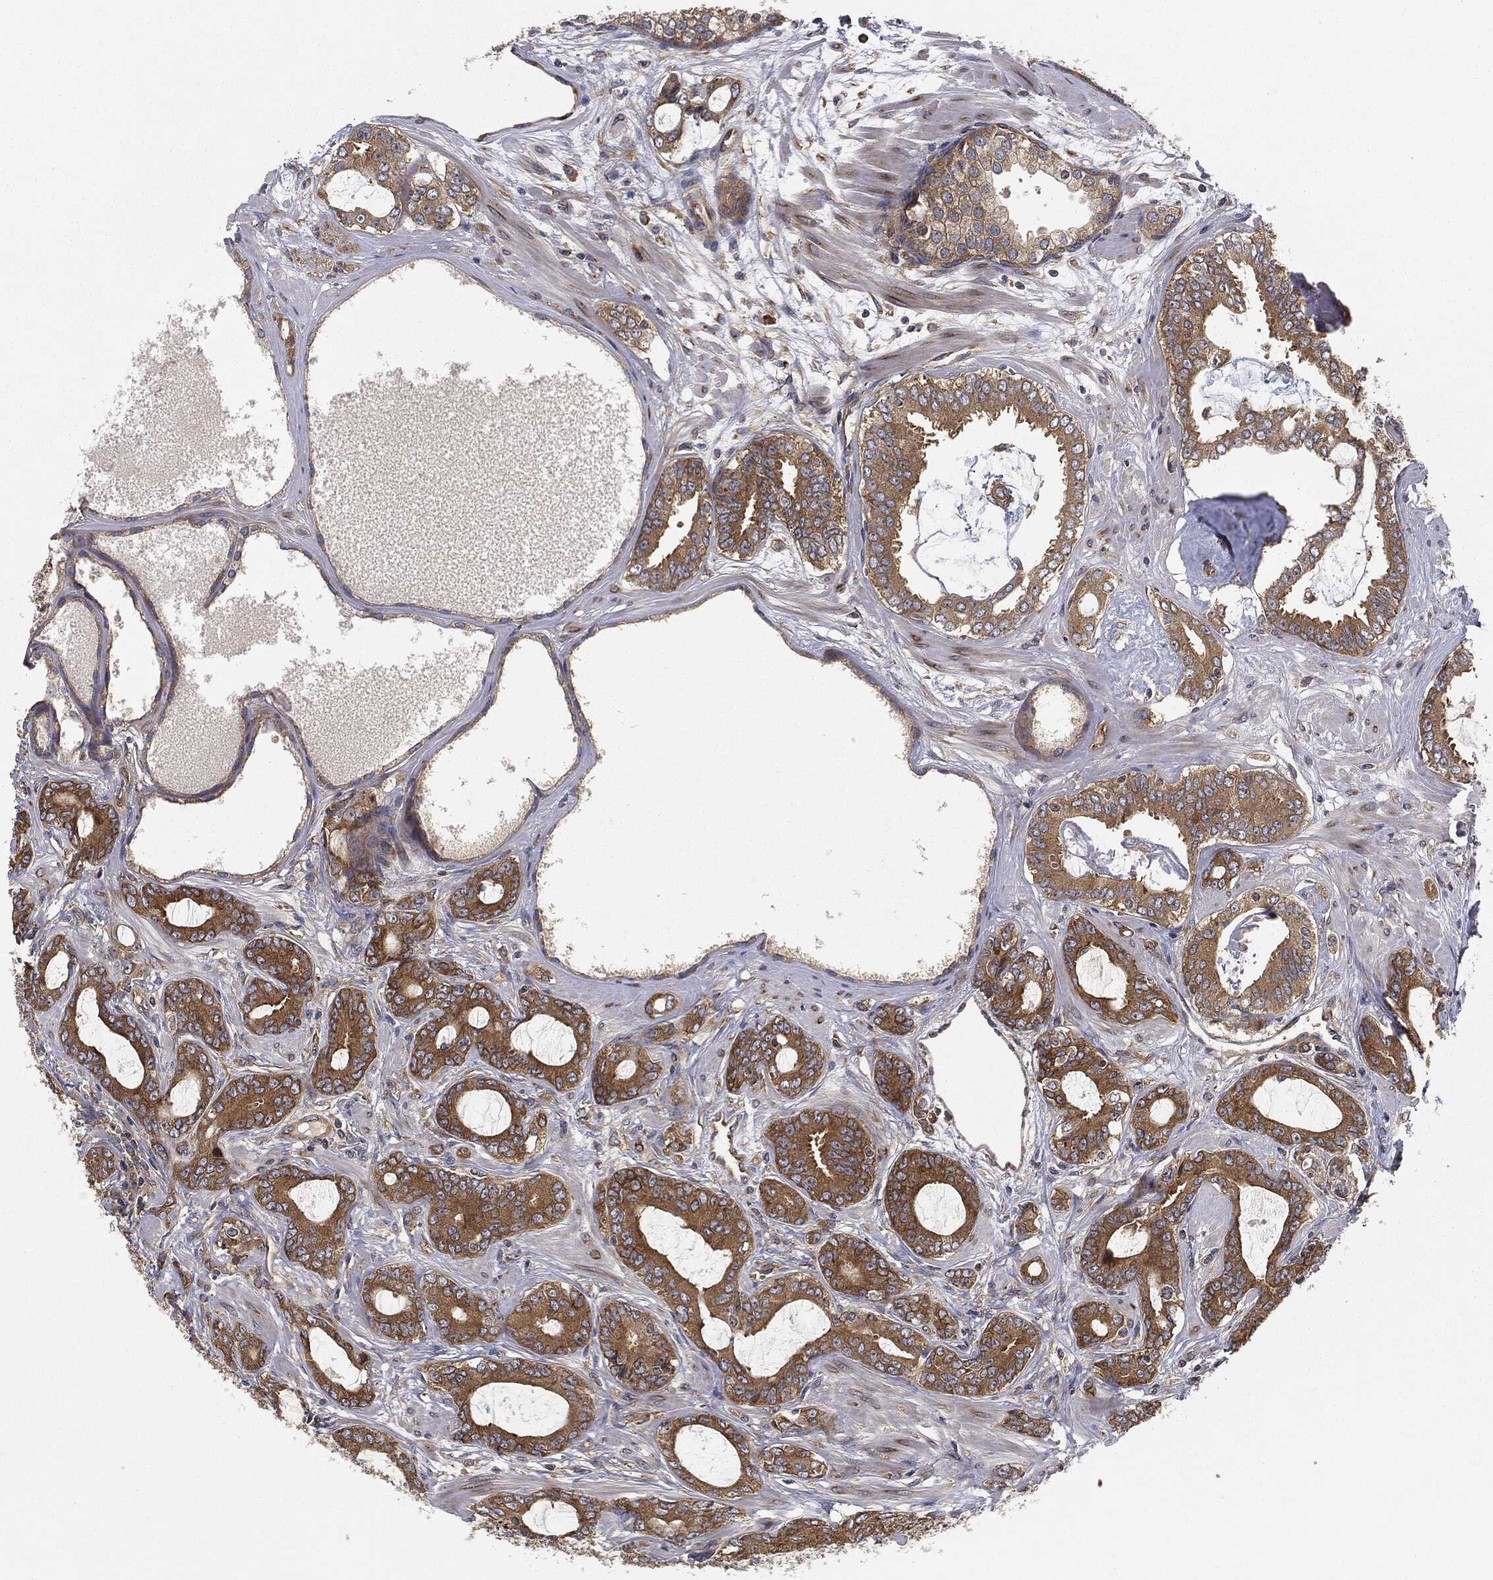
{"staining": {"intensity": "strong", "quantity": ">75%", "location": "cytoplasmic/membranous"}, "tissue": "prostate cancer", "cell_type": "Tumor cells", "image_type": "cancer", "snomed": [{"axis": "morphology", "description": "Adenocarcinoma, NOS"}, {"axis": "topography", "description": "Prostate"}], "caption": "This is an image of immunohistochemistry staining of prostate cancer (adenocarcinoma), which shows strong positivity in the cytoplasmic/membranous of tumor cells.", "gene": "EIF2AK2", "patient": {"sex": "male", "age": 55}}